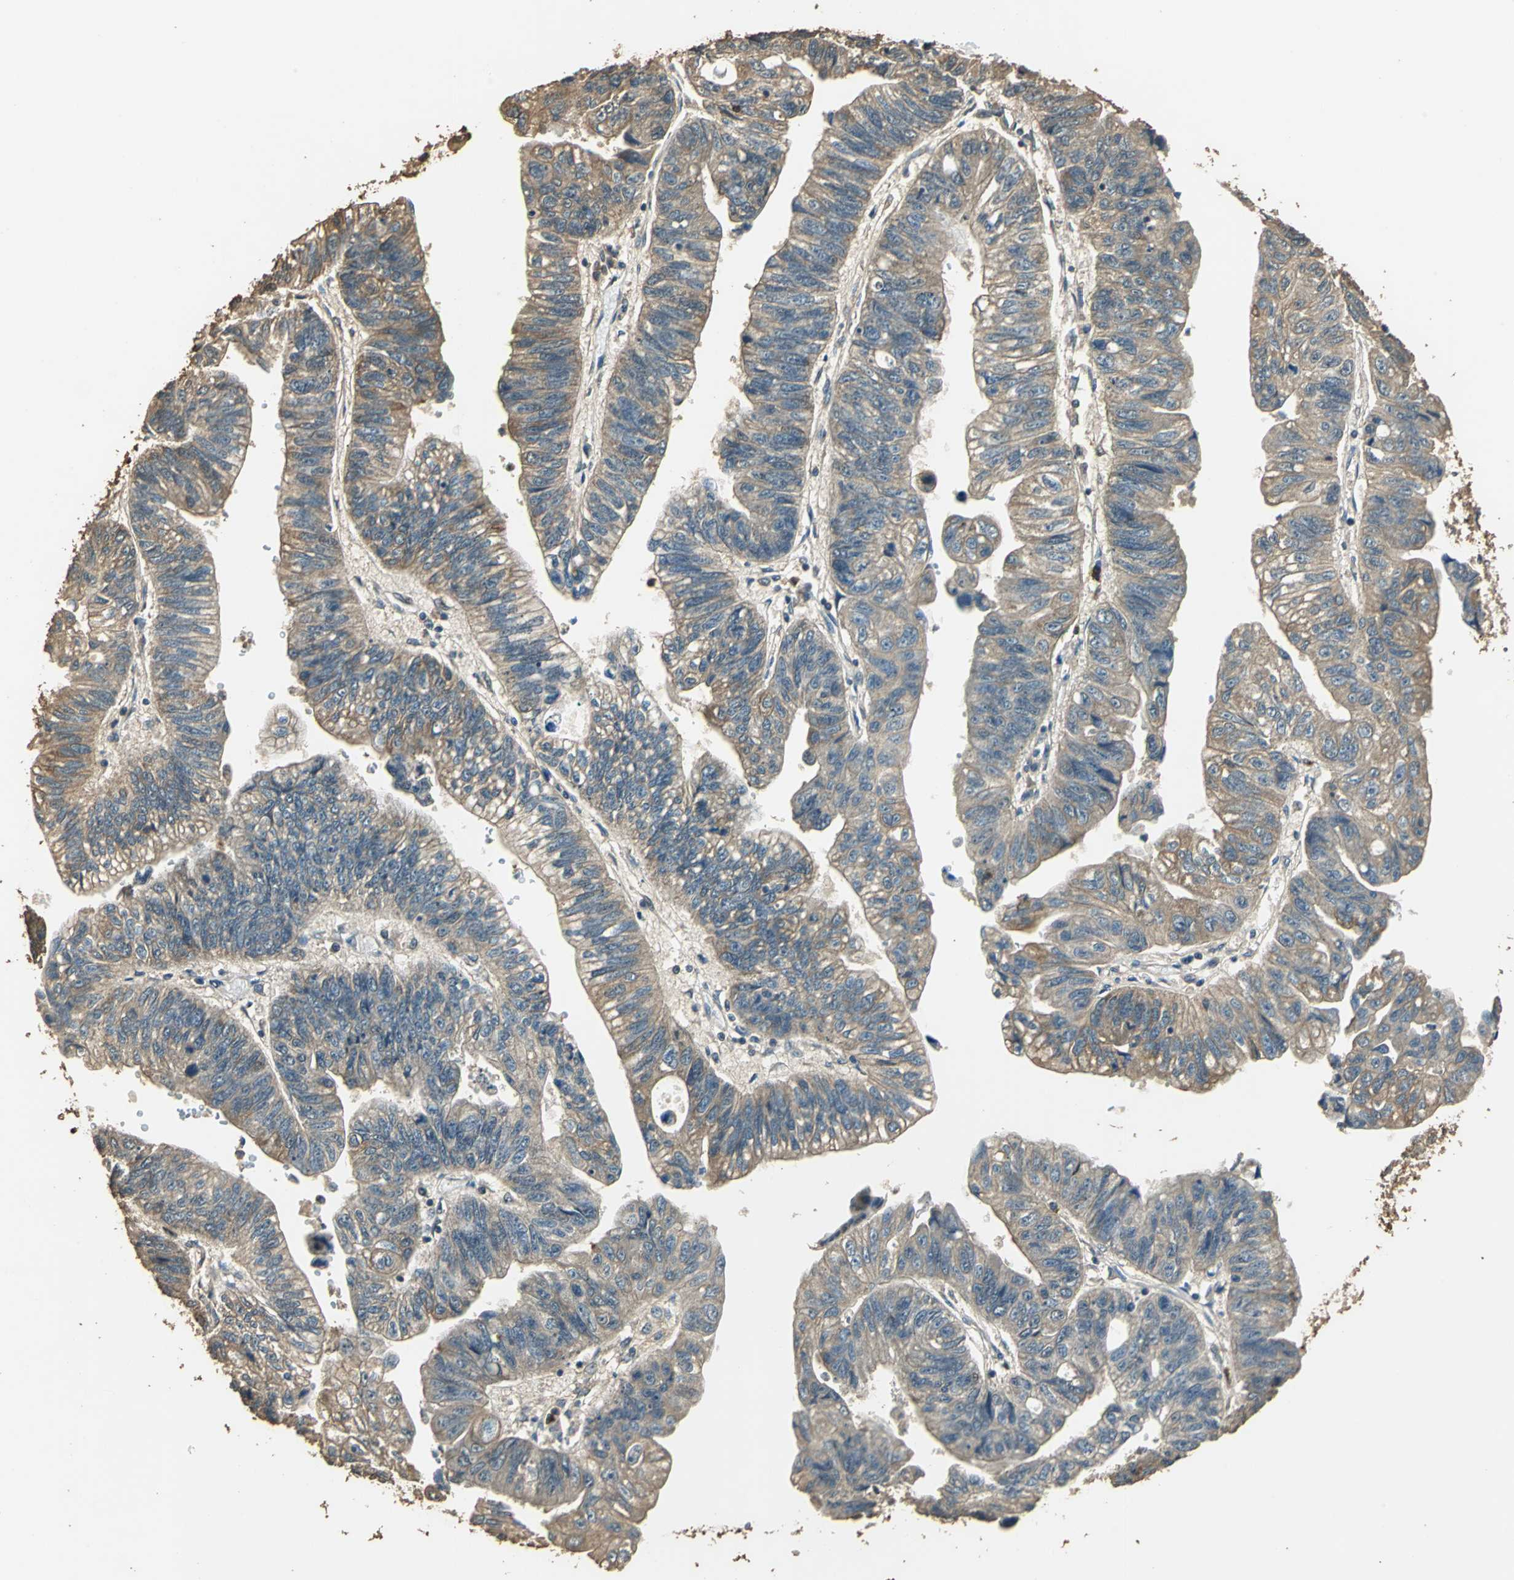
{"staining": {"intensity": "moderate", "quantity": ">75%", "location": "cytoplasmic/membranous"}, "tissue": "stomach cancer", "cell_type": "Tumor cells", "image_type": "cancer", "snomed": [{"axis": "morphology", "description": "Adenocarcinoma, NOS"}, {"axis": "topography", "description": "Stomach"}], "caption": "Stomach cancer (adenocarcinoma) stained with a protein marker displays moderate staining in tumor cells.", "gene": "TMPRSS4", "patient": {"sex": "male", "age": 59}}